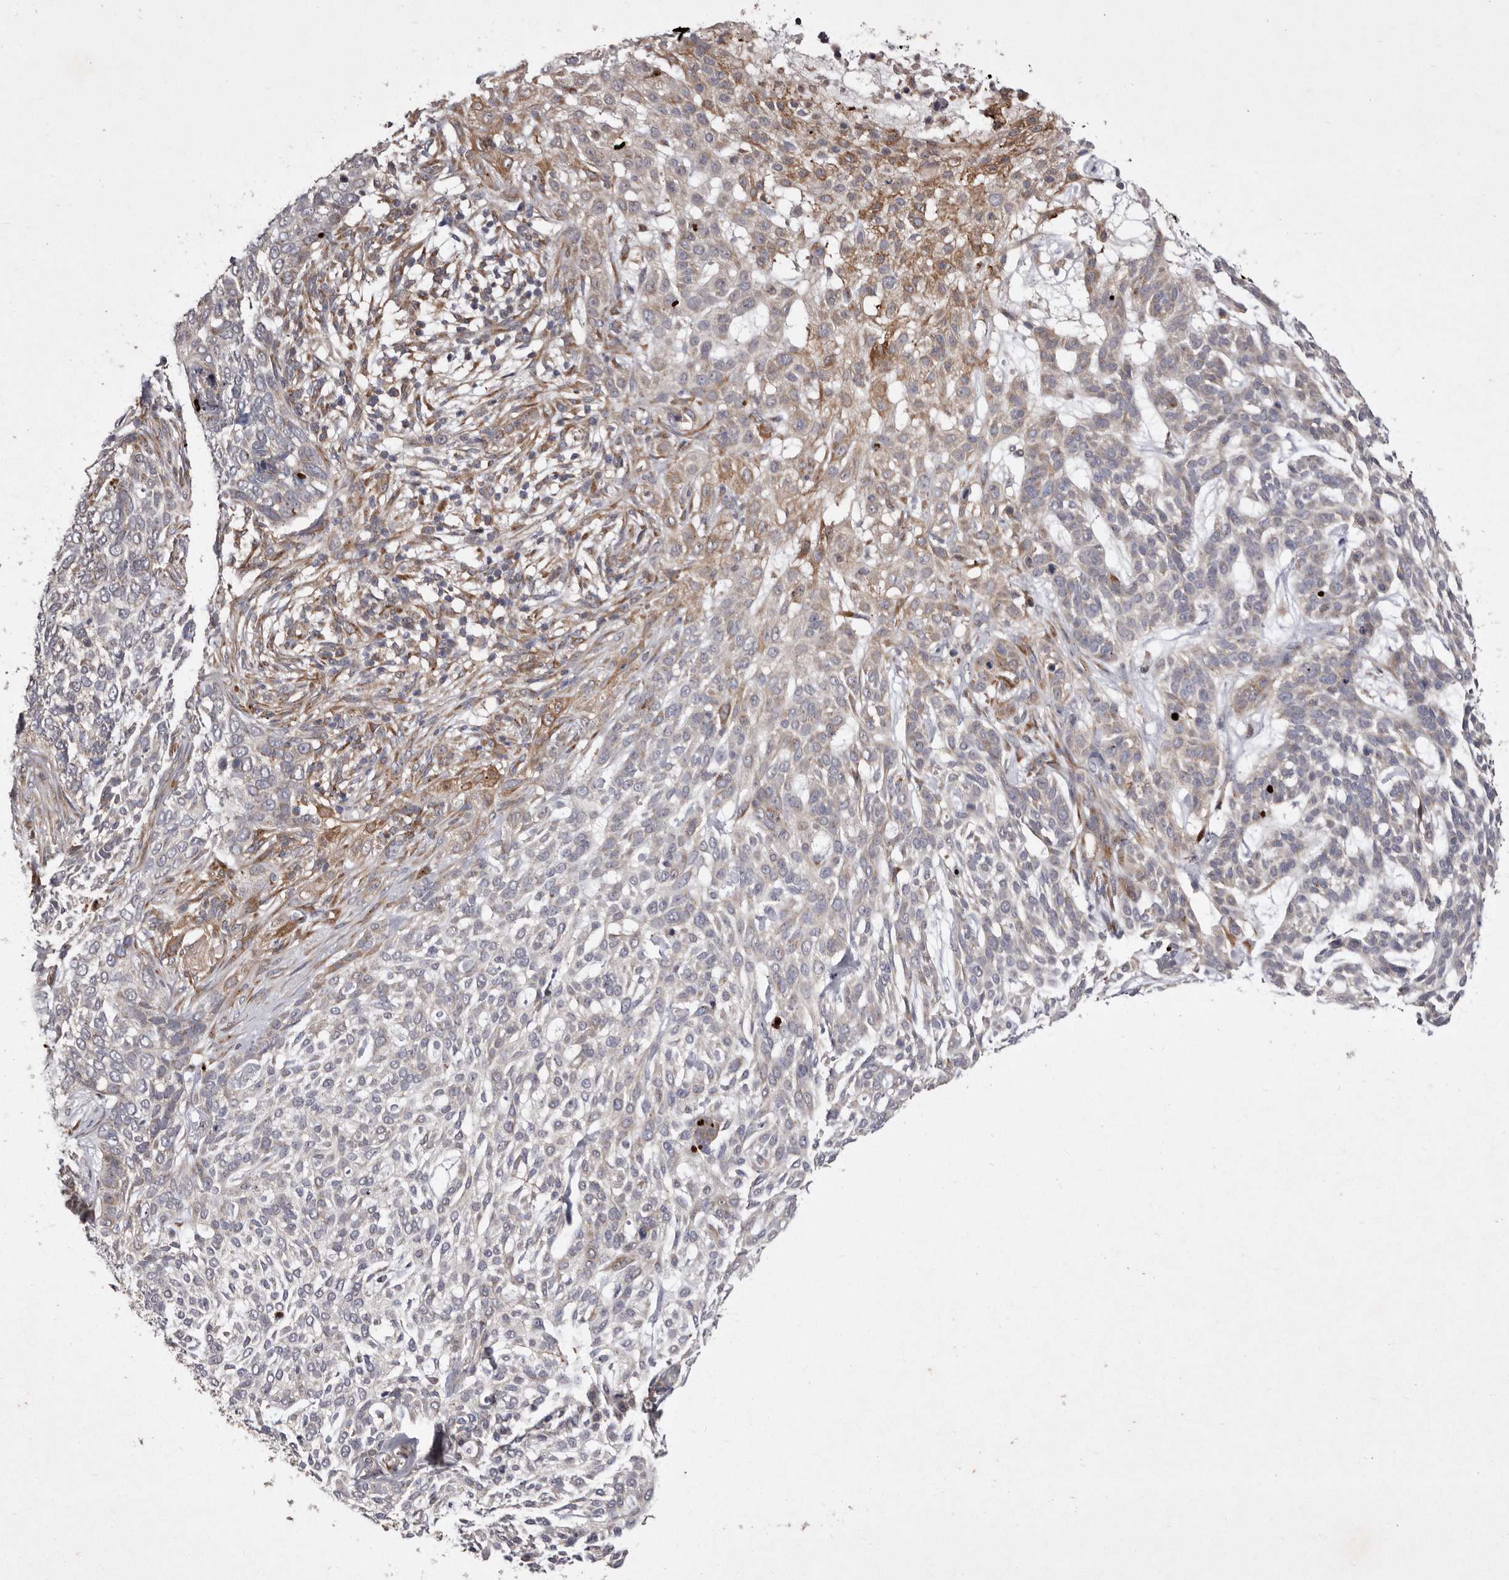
{"staining": {"intensity": "moderate", "quantity": "<25%", "location": "cytoplasmic/membranous"}, "tissue": "skin cancer", "cell_type": "Tumor cells", "image_type": "cancer", "snomed": [{"axis": "morphology", "description": "Basal cell carcinoma"}, {"axis": "topography", "description": "Skin"}], "caption": "There is low levels of moderate cytoplasmic/membranous expression in tumor cells of basal cell carcinoma (skin), as demonstrated by immunohistochemical staining (brown color).", "gene": "FLAD1", "patient": {"sex": "female", "age": 64}}